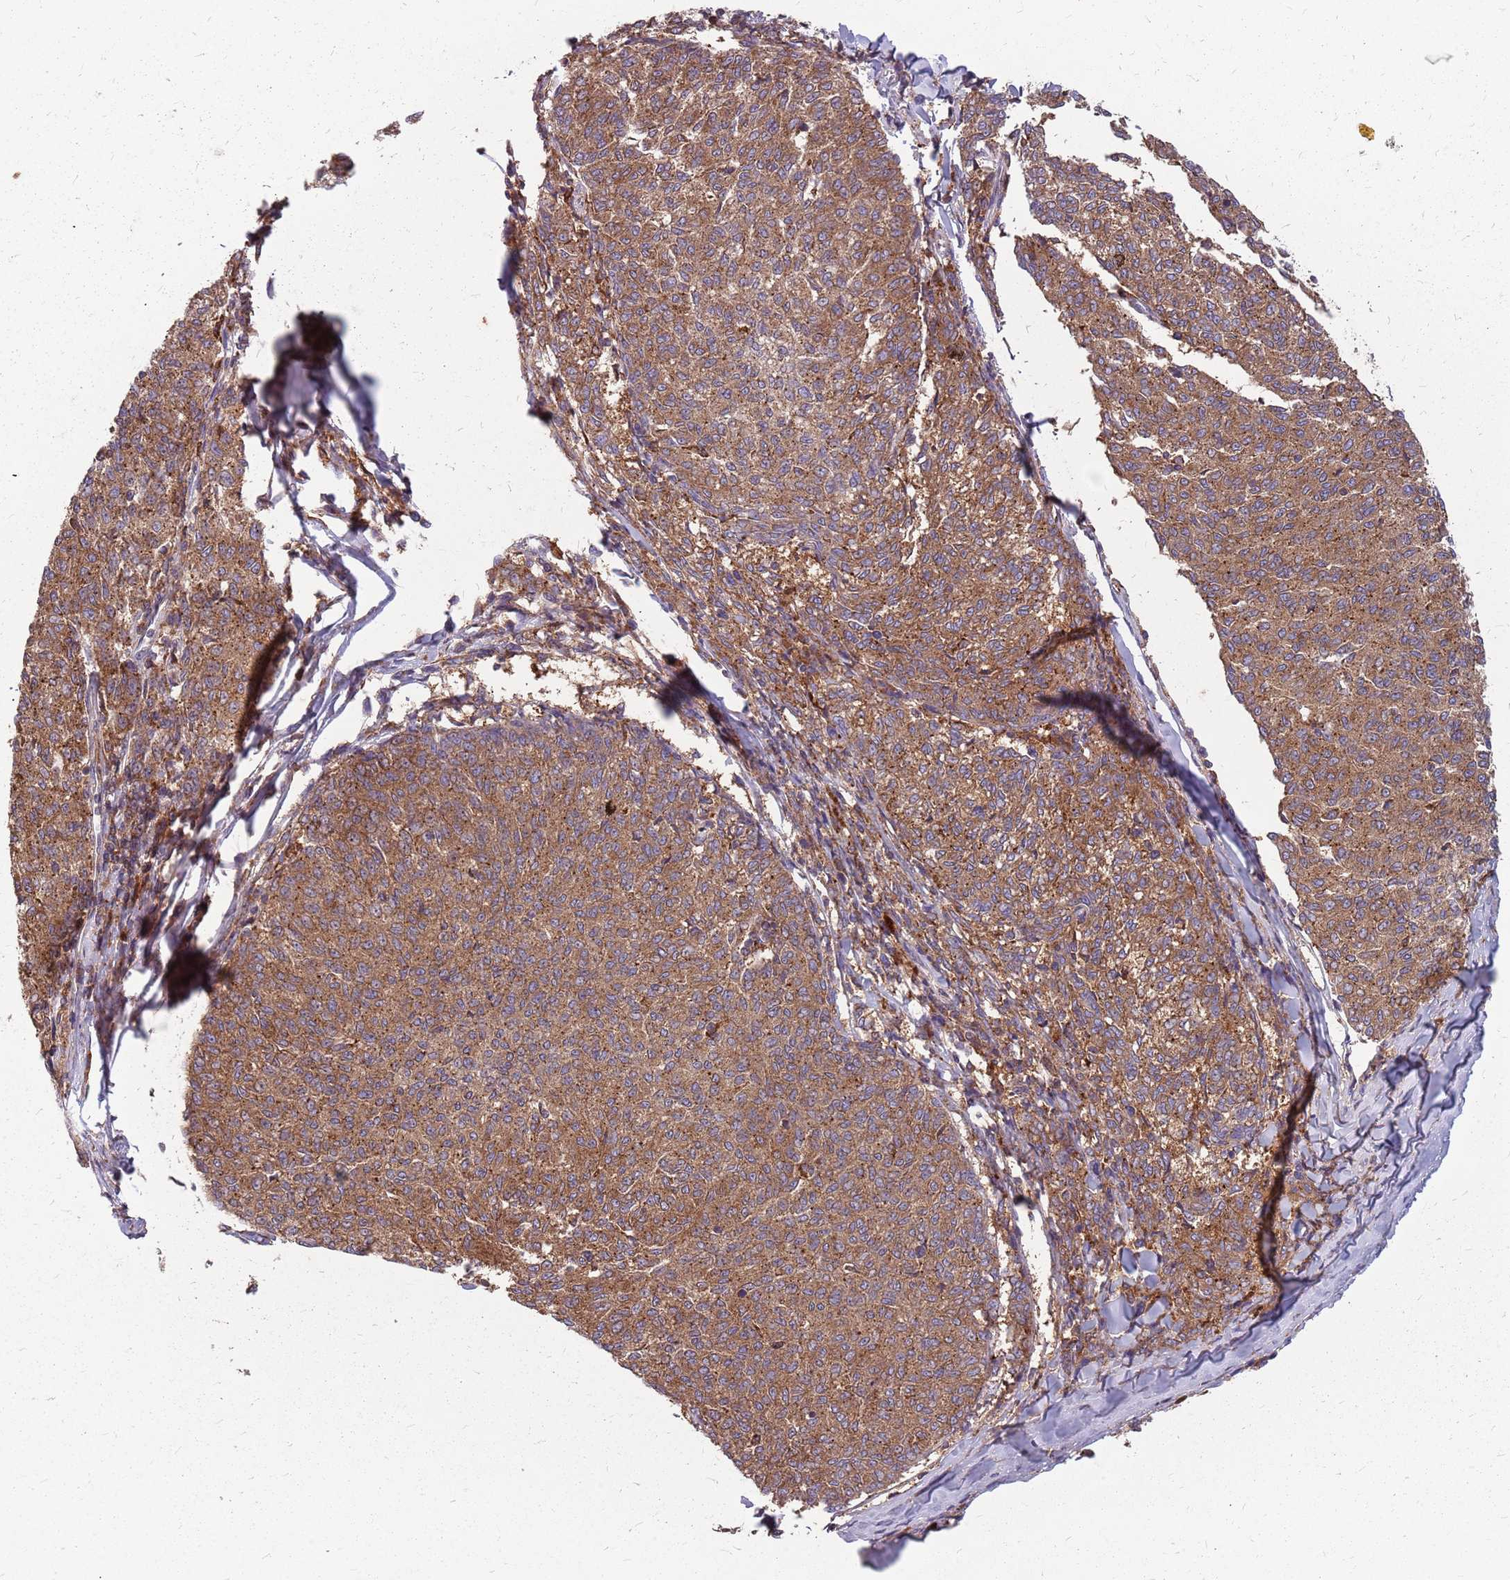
{"staining": {"intensity": "moderate", "quantity": ">75%", "location": "cytoplasmic/membranous"}, "tissue": "melanoma", "cell_type": "Tumor cells", "image_type": "cancer", "snomed": [{"axis": "morphology", "description": "Malignant melanoma, NOS"}, {"axis": "topography", "description": "Skin"}], "caption": "Protein analysis of malignant melanoma tissue displays moderate cytoplasmic/membranous expression in about >75% of tumor cells. The staining was performed using DAB (3,3'-diaminobenzidine), with brown indicating positive protein expression. Nuclei are stained blue with hematoxylin.", "gene": "NME4", "patient": {"sex": "female", "age": 72}}